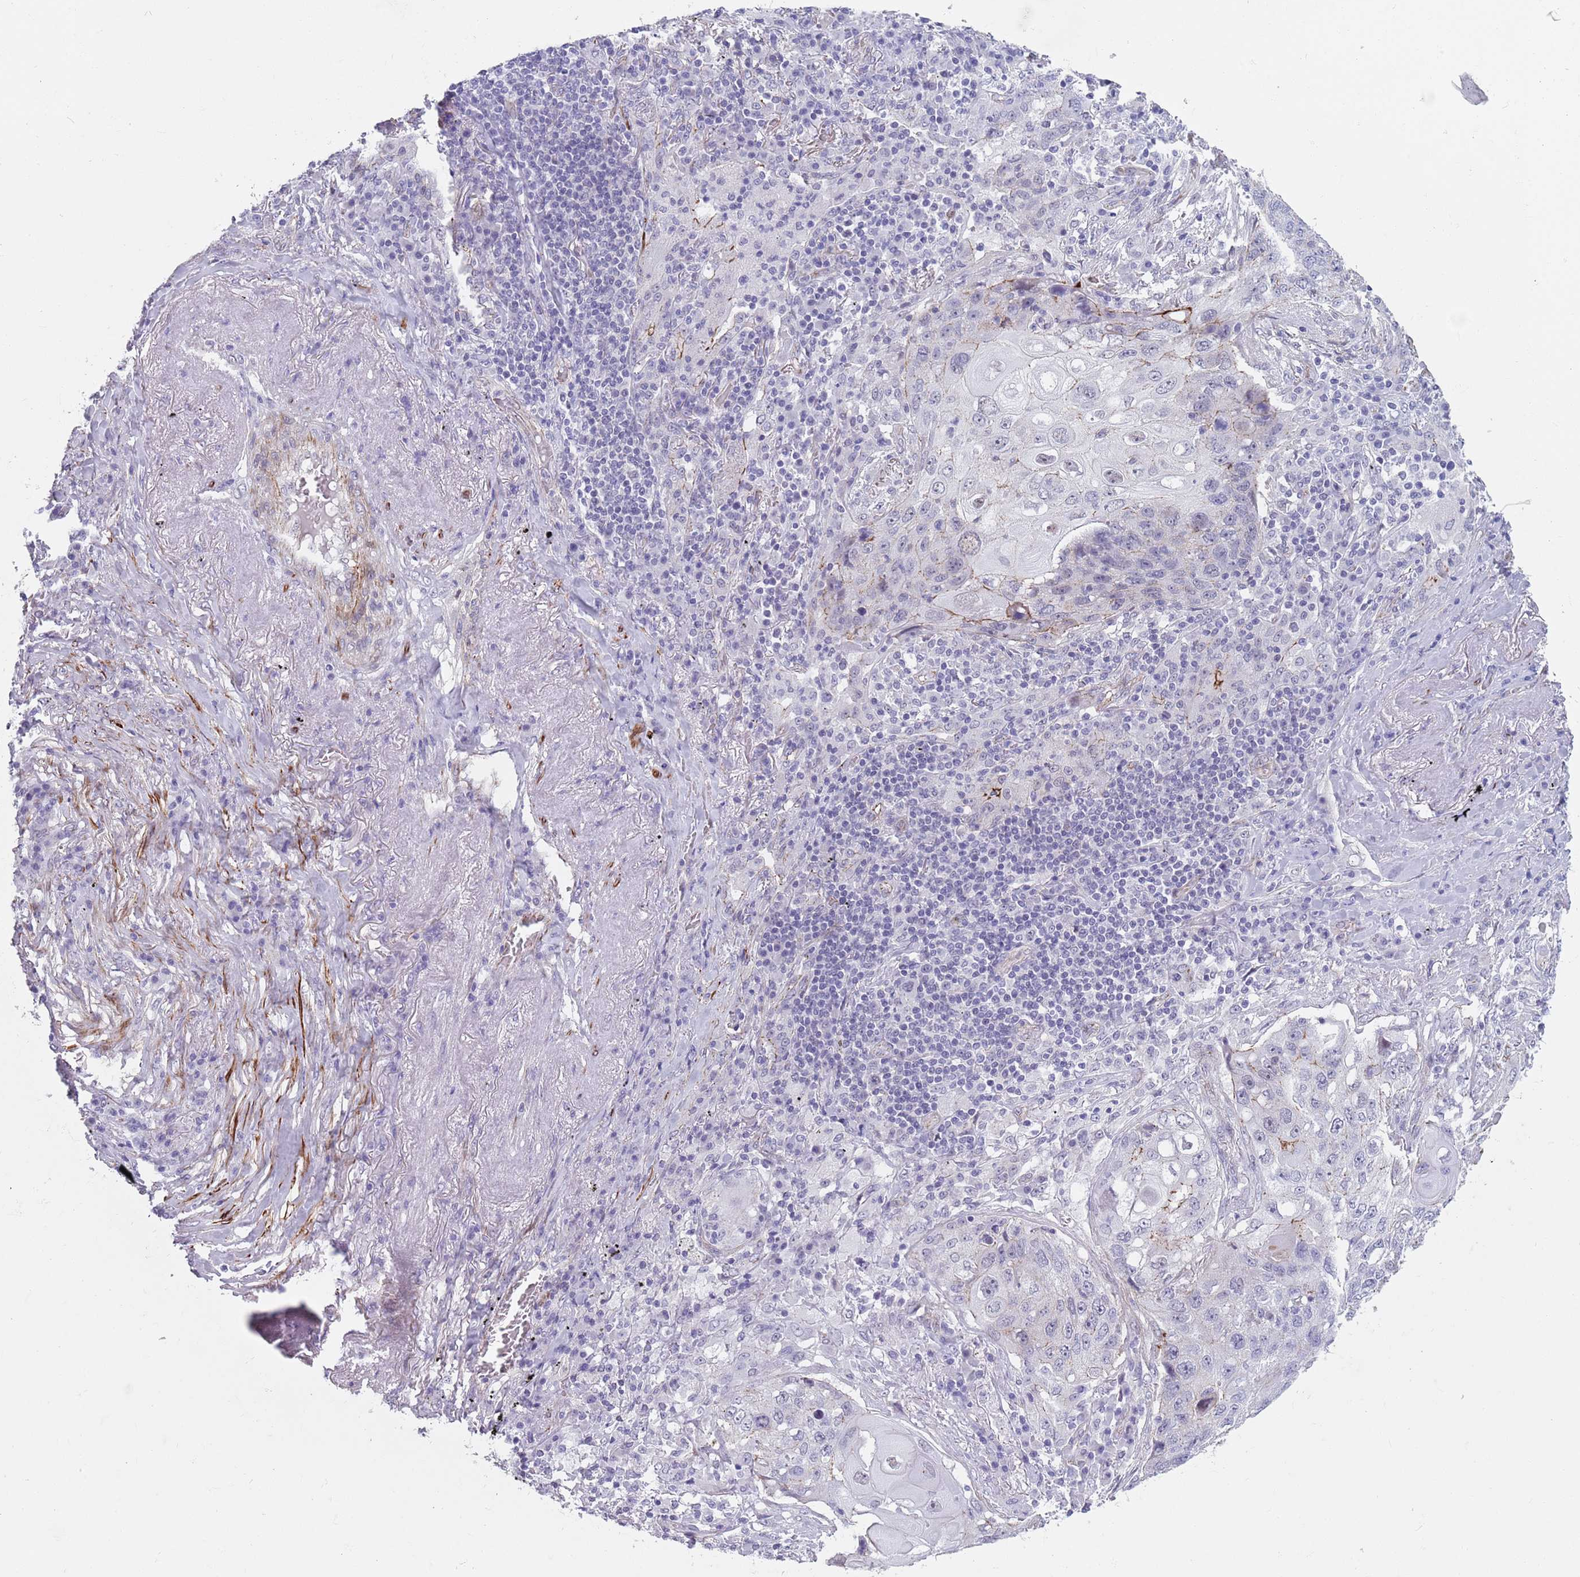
{"staining": {"intensity": "negative", "quantity": "none", "location": "none"}, "tissue": "lung cancer", "cell_type": "Tumor cells", "image_type": "cancer", "snomed": [{"axis": "morphology", "description": "Squamous cell carcinoma, NOS"}, {"axis": "topography", "description": "Lung"}], "caption": "This is an IHC histopathology image of human lung cancer (squamous cell carcinoma). There is no expression in tumor cells.", "gene": "OR5A2", "patient": {"sex": "female", "age": 63}}